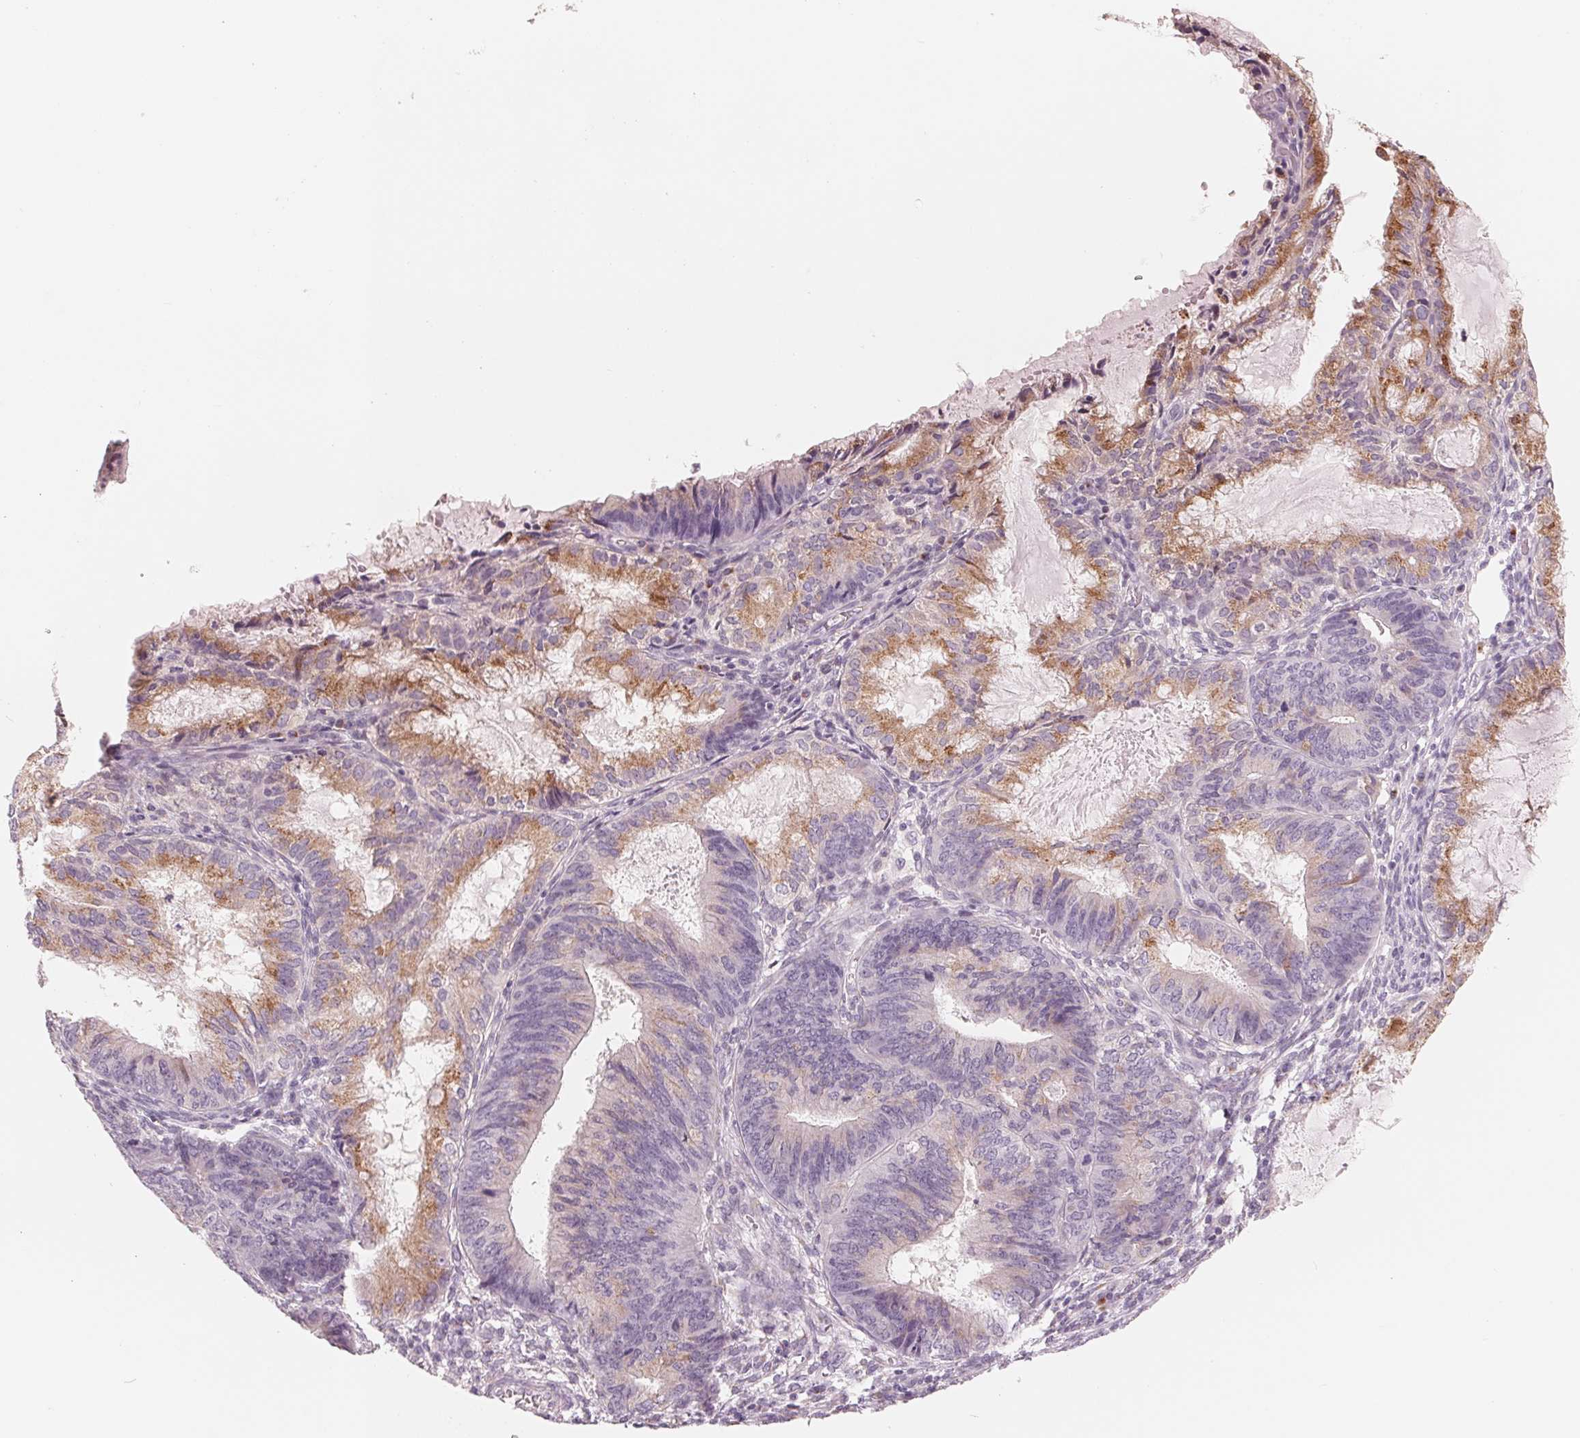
{"staining": {"intensity": "moderate", "quantity": "25%-75%", "location": "cytoplasmic/membranous"}, "tissue": "endometrial cancer", "cell_type": "Tumor cells", "image_type": "cancer", "snomed": [{"axis": "morphology", "description": "Adenocarcinoma, NOS"}, {"axis": "topography", "description": "Endometrium"}], "caption": "Endometrial cancer (adenocarcinoma) stained with DAB IHC reveals medium levels of moderate cytoplasmic/membranous positivity in about 25%-75% of tumor cells.", "gene": "IL9R", "patient": {"sex": "female", "age": 86}}